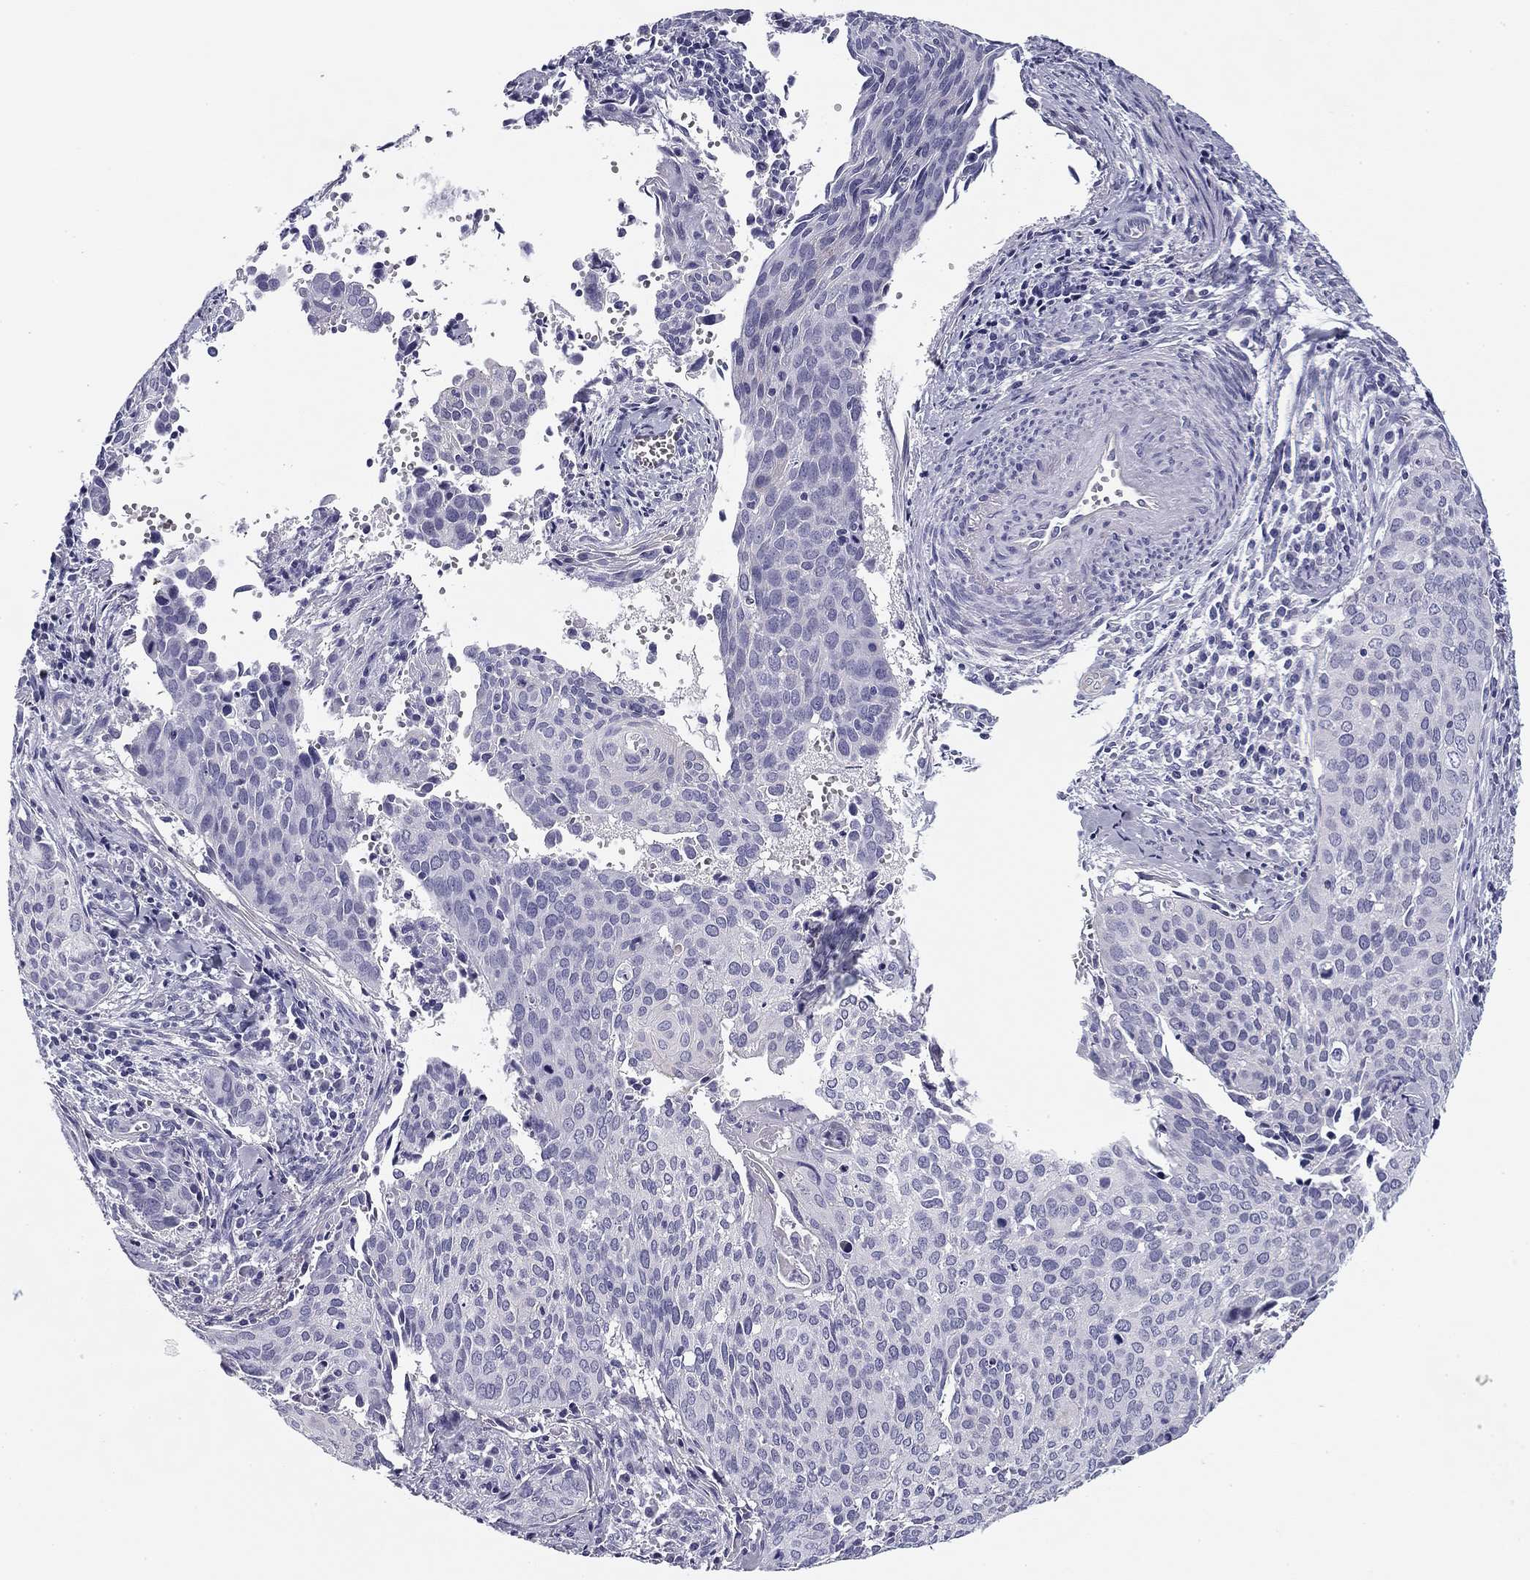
{"staining": {"intensity": "negative", "quantity": "none", "location": "none"}, "tissue": "cervical cancer", "cell_type": "Tumor cells", "image_type": "cancer", "snomed": [{"axis": "morphology", "description": "Squamous cell carcinoma, NOS"}, {"axis": "topography", "description": "Cervix"}], "caption": "This is a micrograph of immunohistochemistry (IHC) staining of squamous cell carcinoma (cervical), which shows no expression in tumor cells. (DAB (3,3'-diaminobenzidine) immunohistochemistry (IHC) with hematoxylin counter stain).", "gene": "FLNC", "patient": {"sex": "female", "age": 29}}